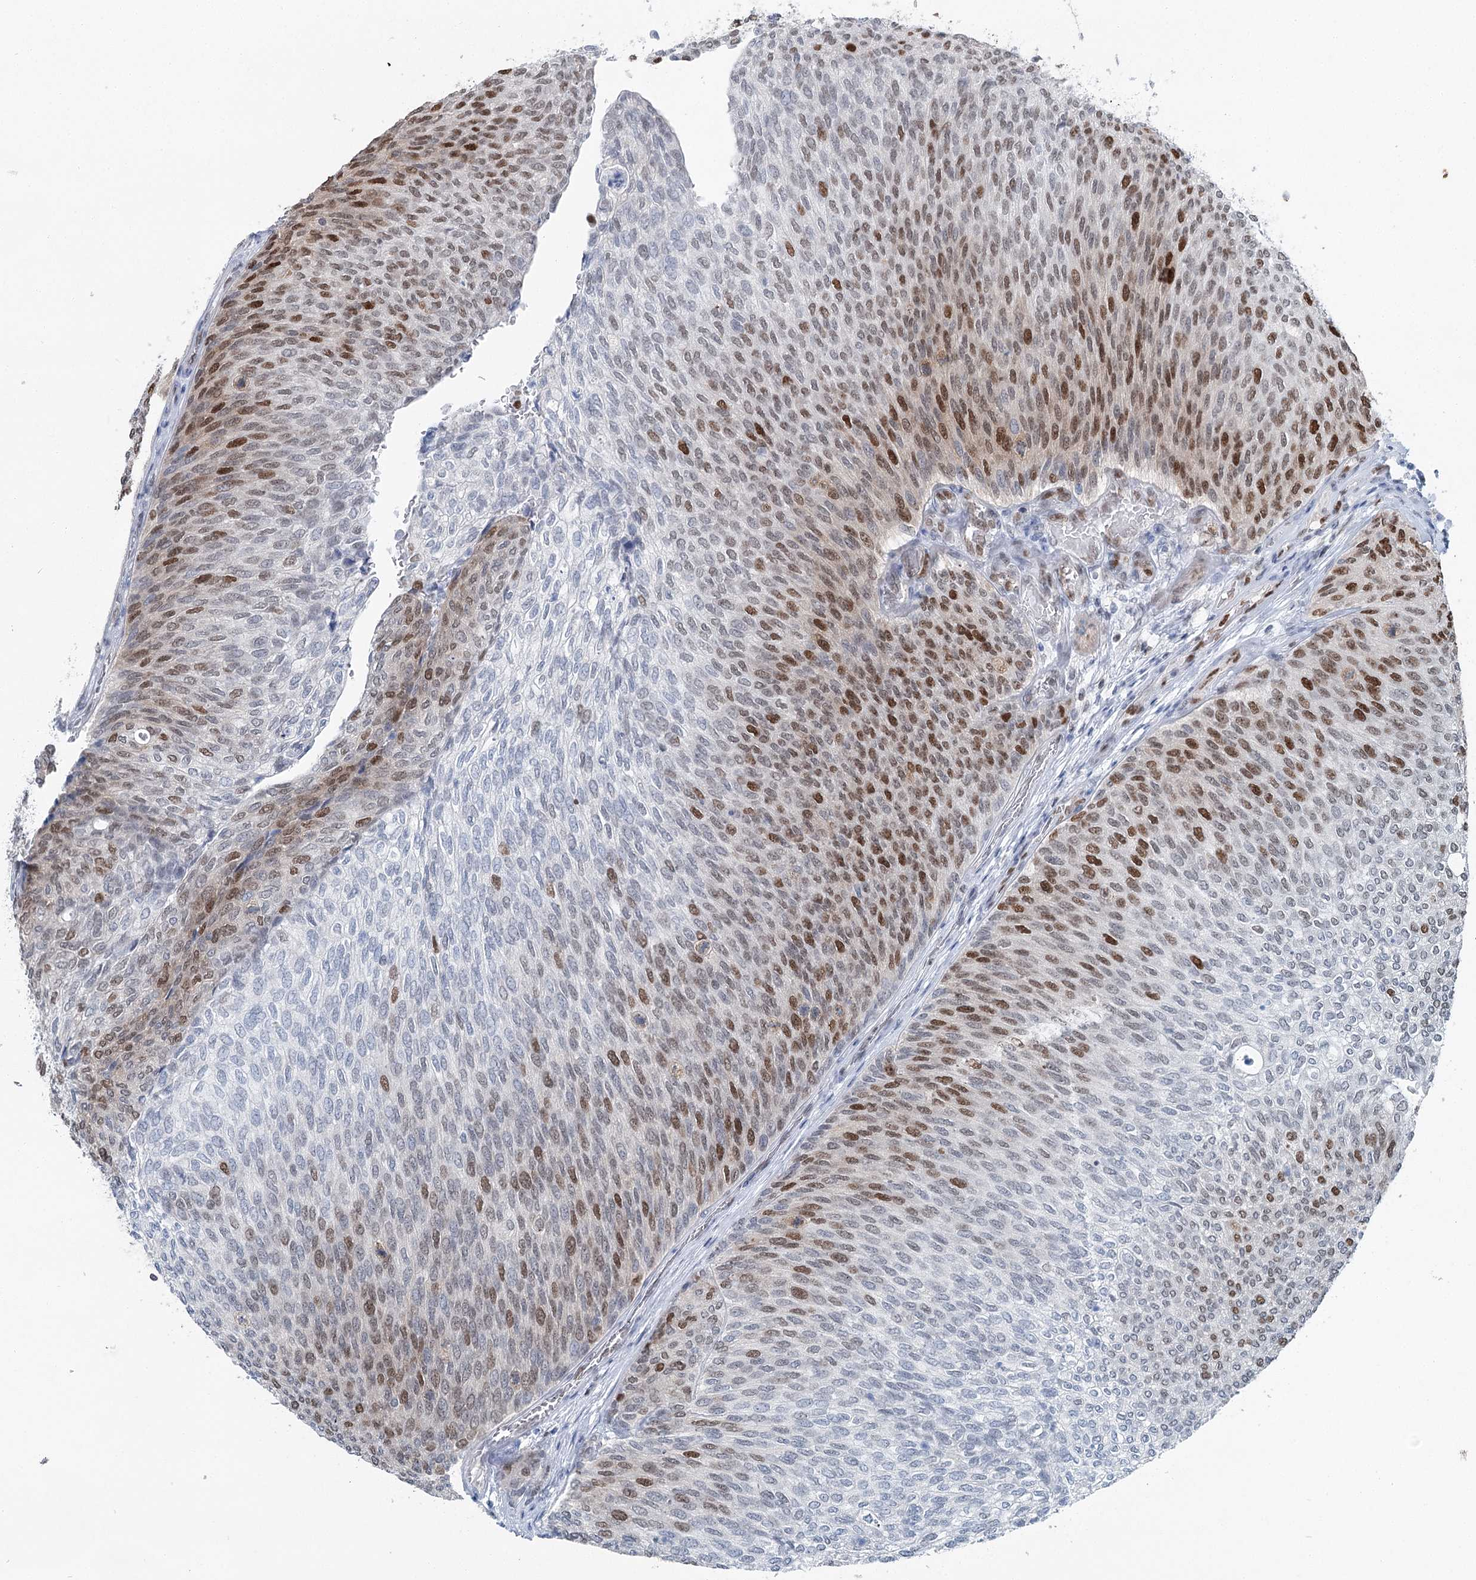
{"staining": {"intensity": "moderate", "quantity": "25%-75%", "location": "nuclear"}, "tissue": "urothelial cancer", "cell_type": "Tumor cells", "image_type": "cancer", "snomed": [{"axis": "morphology", "description": "Urothelial carcinoma, Low grade"}, {"axis": "topography", "description": "Urinary bladder"}], "caption": "Human urothelial cancer stained with a brown dye displays moderate nuclear positive positivity in approximately 25%-75% of tumor cells.", "gene": "HAT1", "patient": {"sex": "female", "age": 79}}